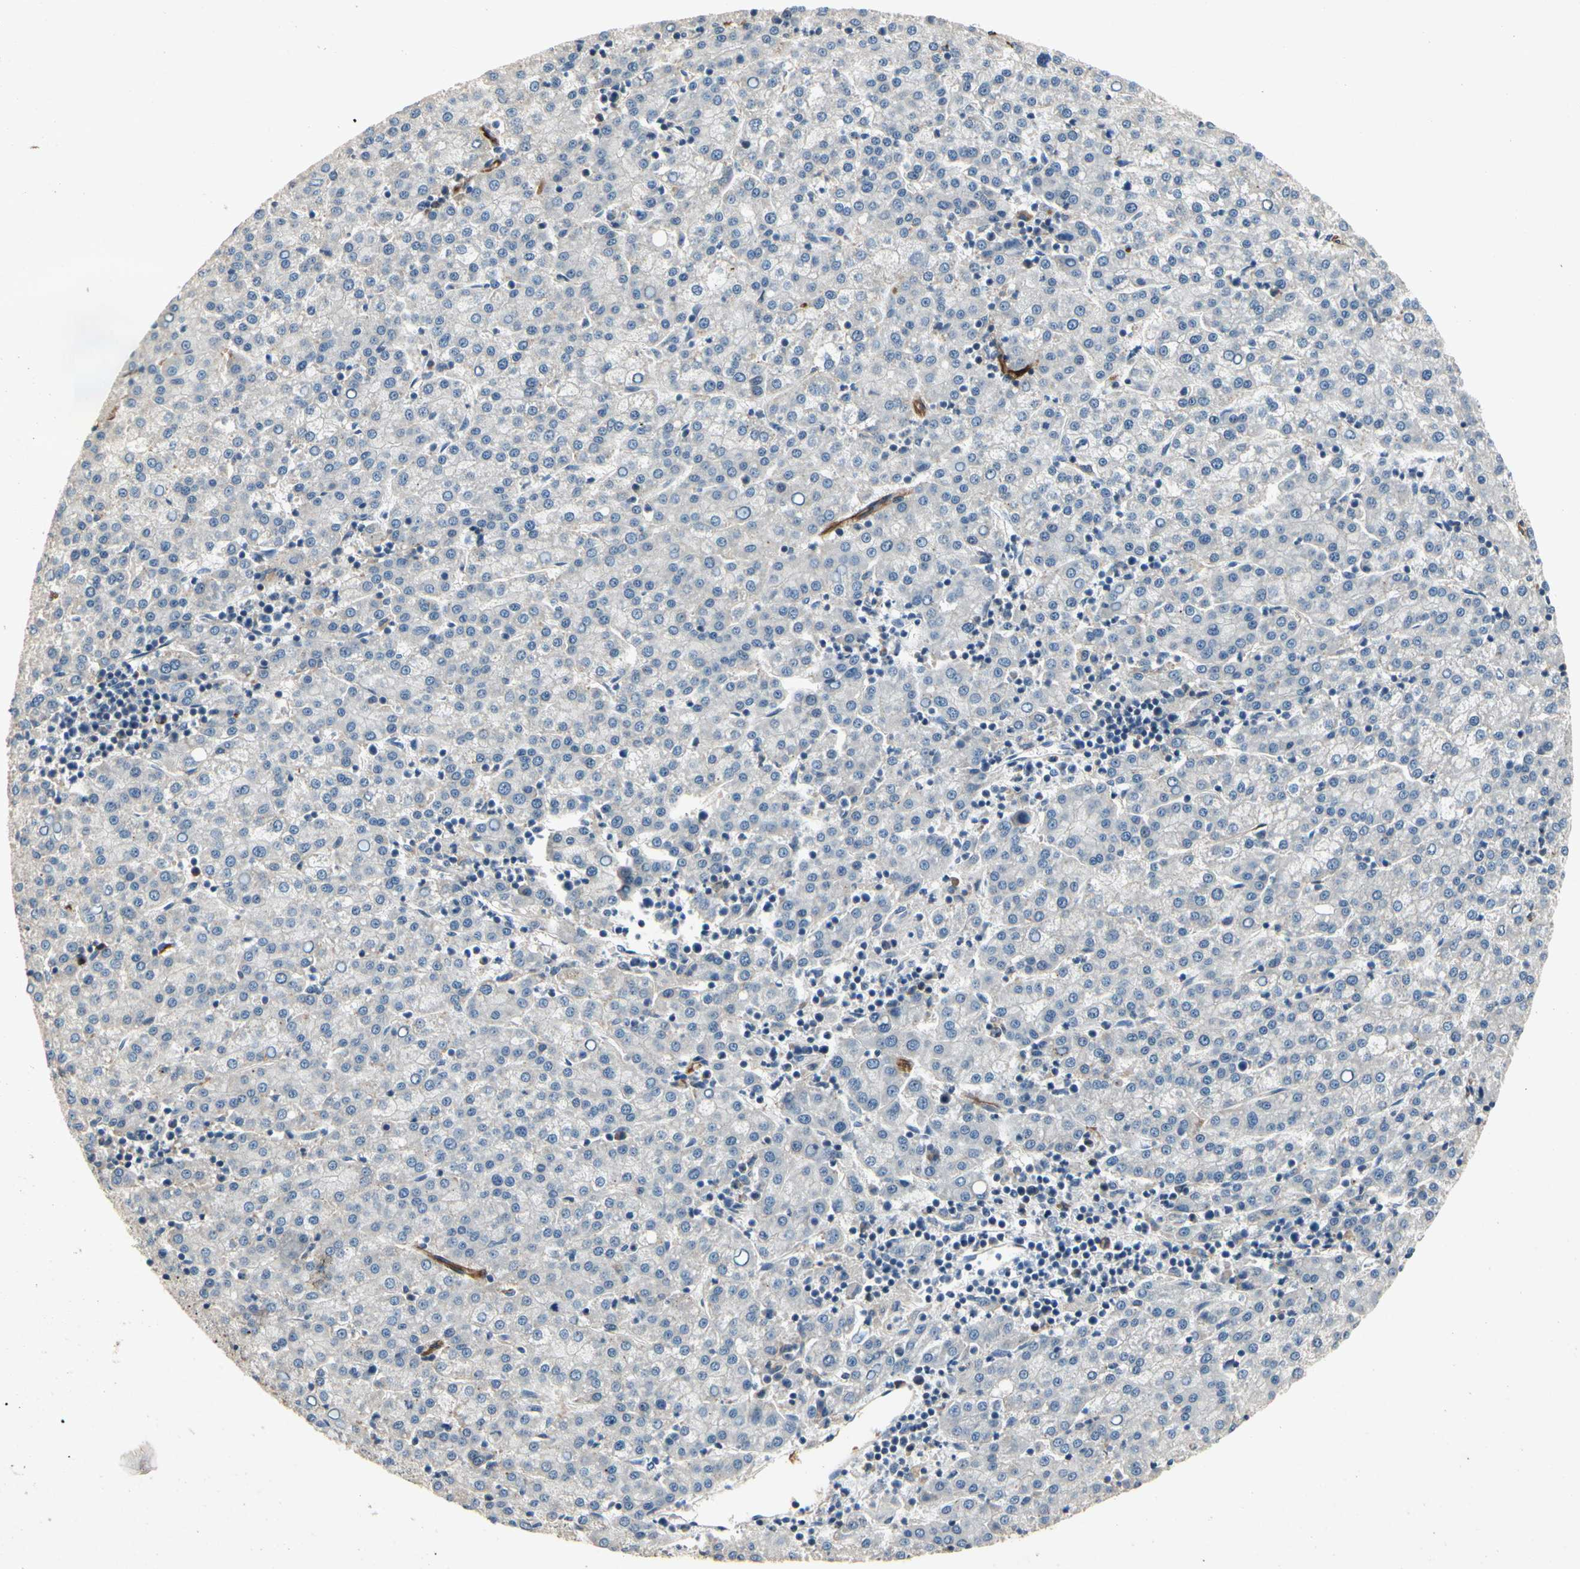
{"staining": {"intensity": "negative", "quantity": "none", "location": "none"}, "tissue": "liver cancer", "cell_type": "Tumor cells", "image_type": "cancer", "snomed": [{"axis": "morphology", "description": "Carcinoma, Hepatocellular, NOS"}, {"axis": "topography", "description": "Liver"}], "caption": "IHC histopathology image of neoplastic tissue: liver cancer (hepatocellular carcinoma) stained with DAB reveals no significant protein expression in tumor cells.", "gene": "ALPL", "patient": {"sex": "female", "age": 58}}